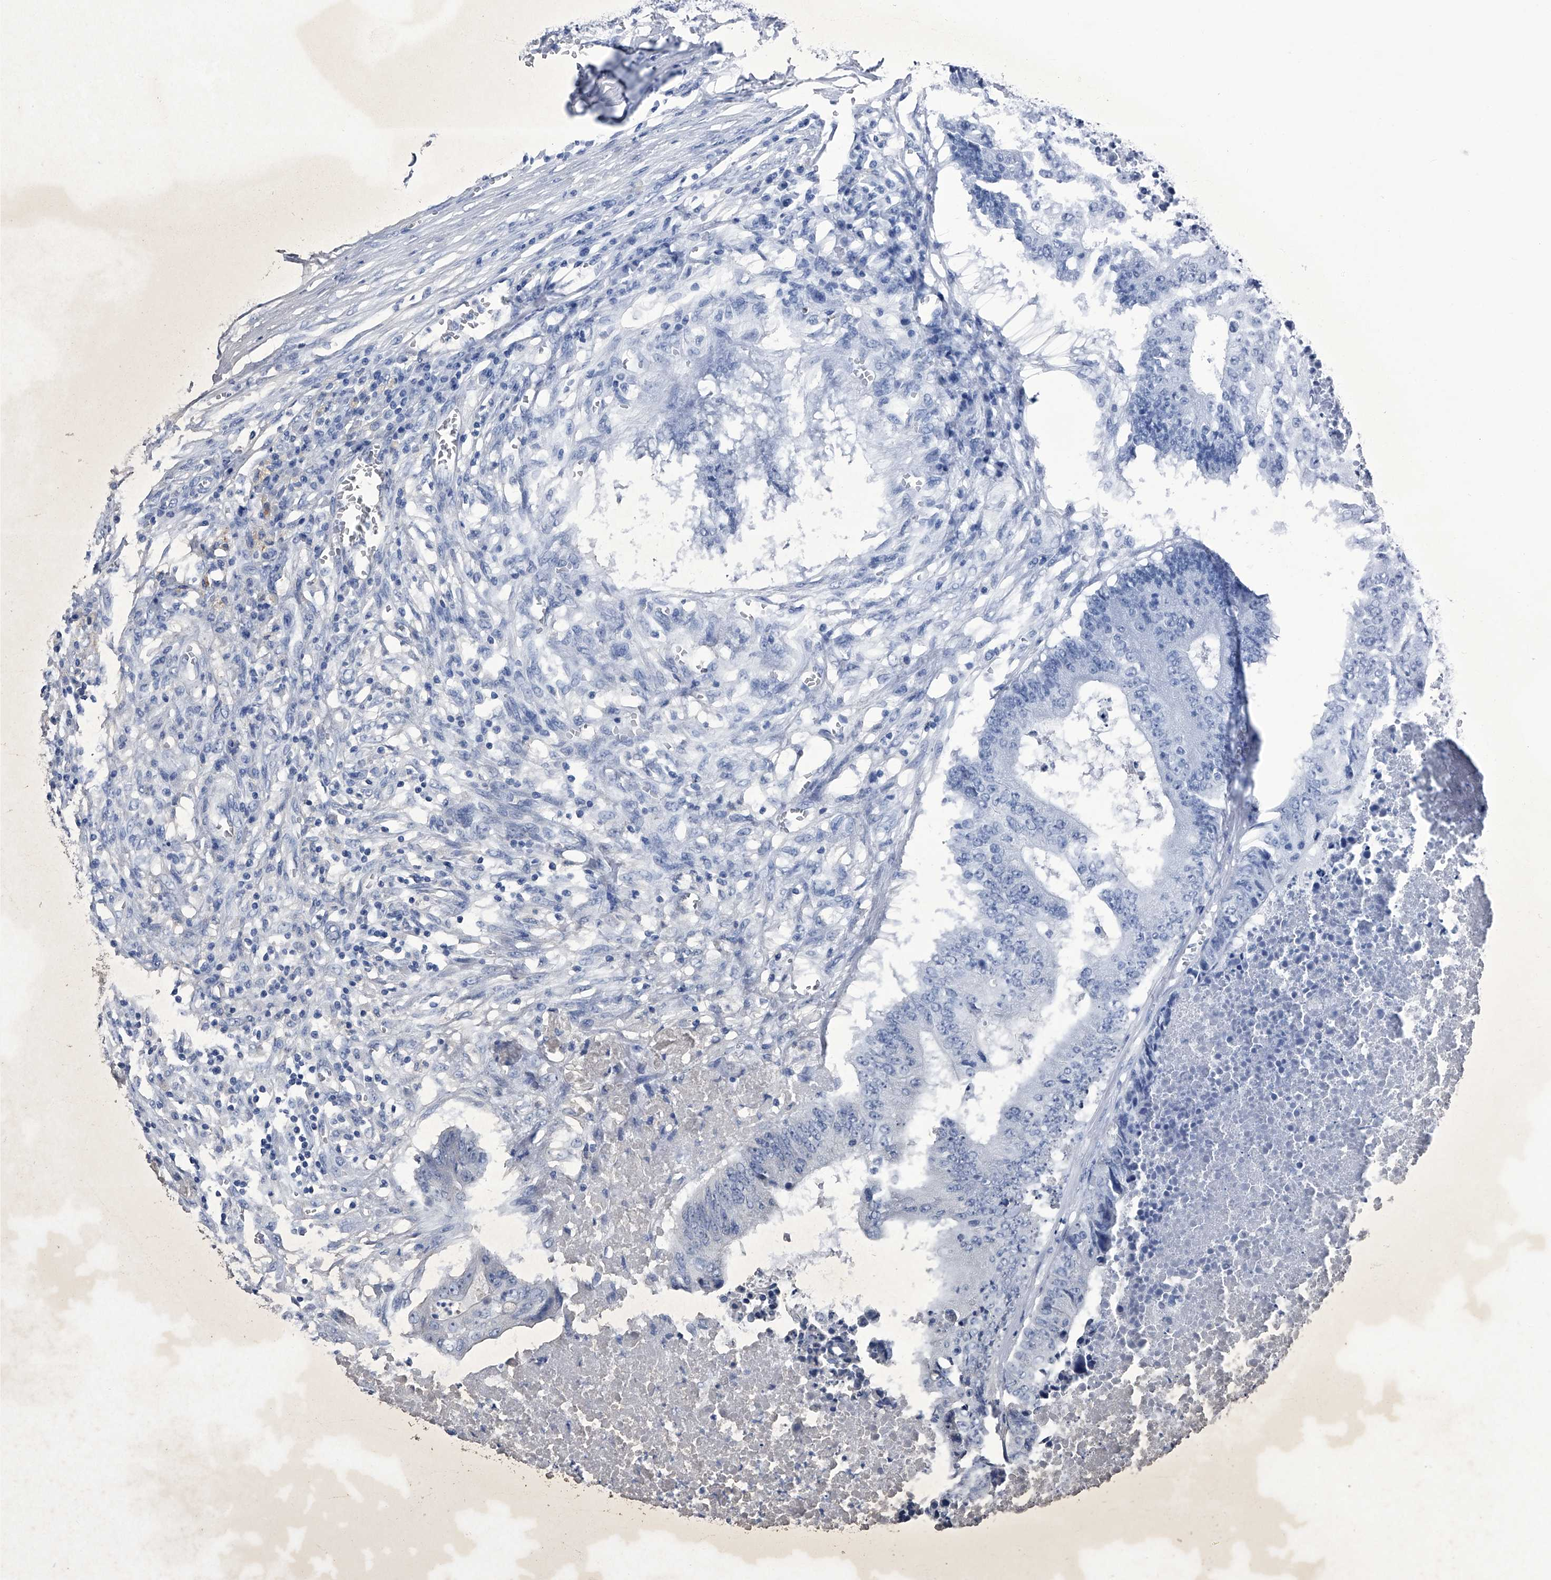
{"staining": {"intensity": "negative", "quantity": "none", "location": "none"}, "tissue": "colorectal cancer", "cell_type": "Tumor cells", "image_type": "cancer", "snomed": [{"axis": "morphology", "description": "Adenocarcinoma, NOS"}, {"axis": "topography", "description": "Colon"}], "caption": "Tumor cells show no significant staining in colorectal cancer. (DAB immunohistochemistry with hematoxylin counter stain).", "gene": "MAPKAP1", "patient": {"sex": "male", "age": 87}}